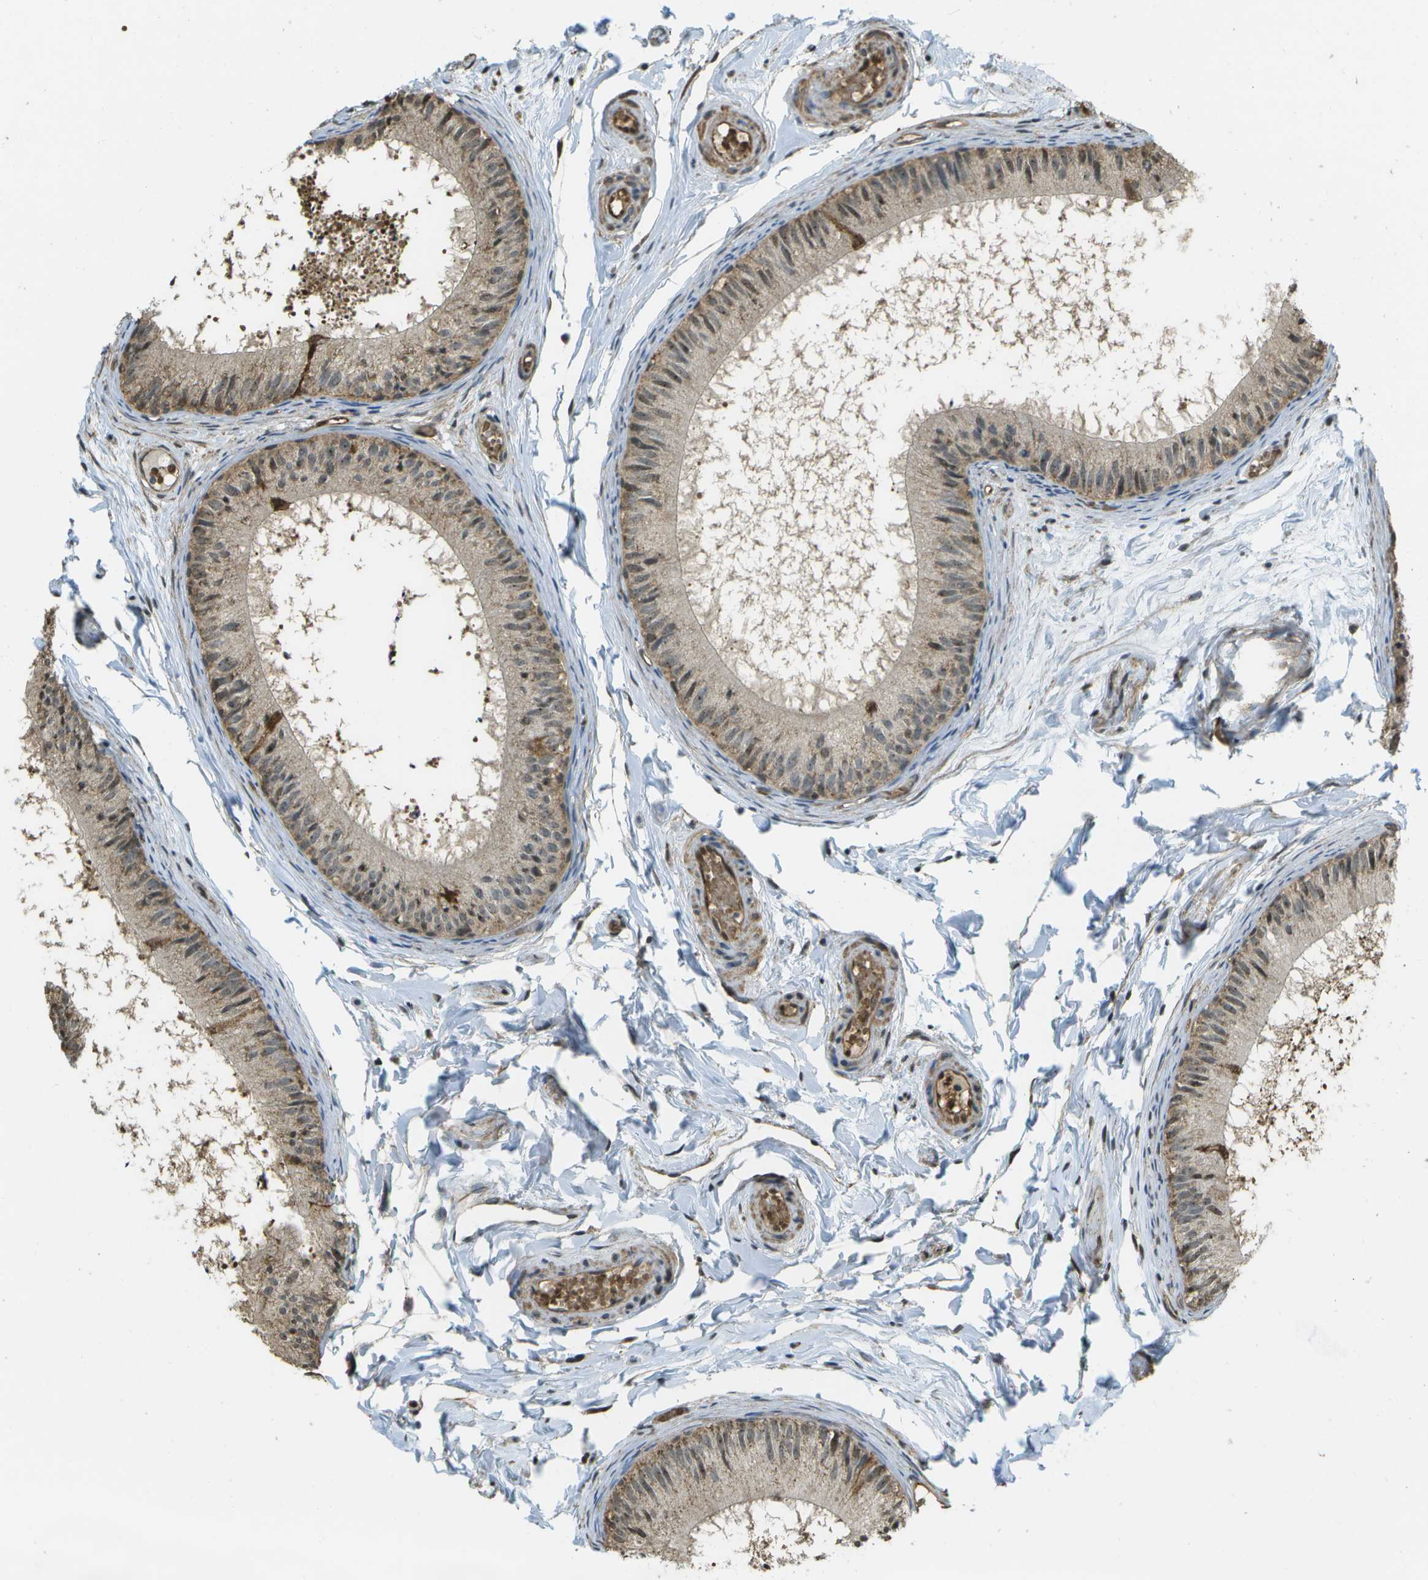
{"staining": {"intensity": "moderate", "quantity": "25%-75%", "location": "cytoplasmic/membranous"}, "tissue": "epididymis", "cell_type": "Glandular cells", "image_type": "normal", "snomed": [{"axis": "morphology", "description": "Normal tissue, NOS"}, {"axis": "topography", "description": "Epididymis"}], "caption": "Glandular cells reveal medium levels of moderate cytoplasmic/membranous staining in approximately 25%-75% of cells in unremarkable epididymis.", "gene": "CACHD1", "patient": {"sex": "male", "age": 46}}